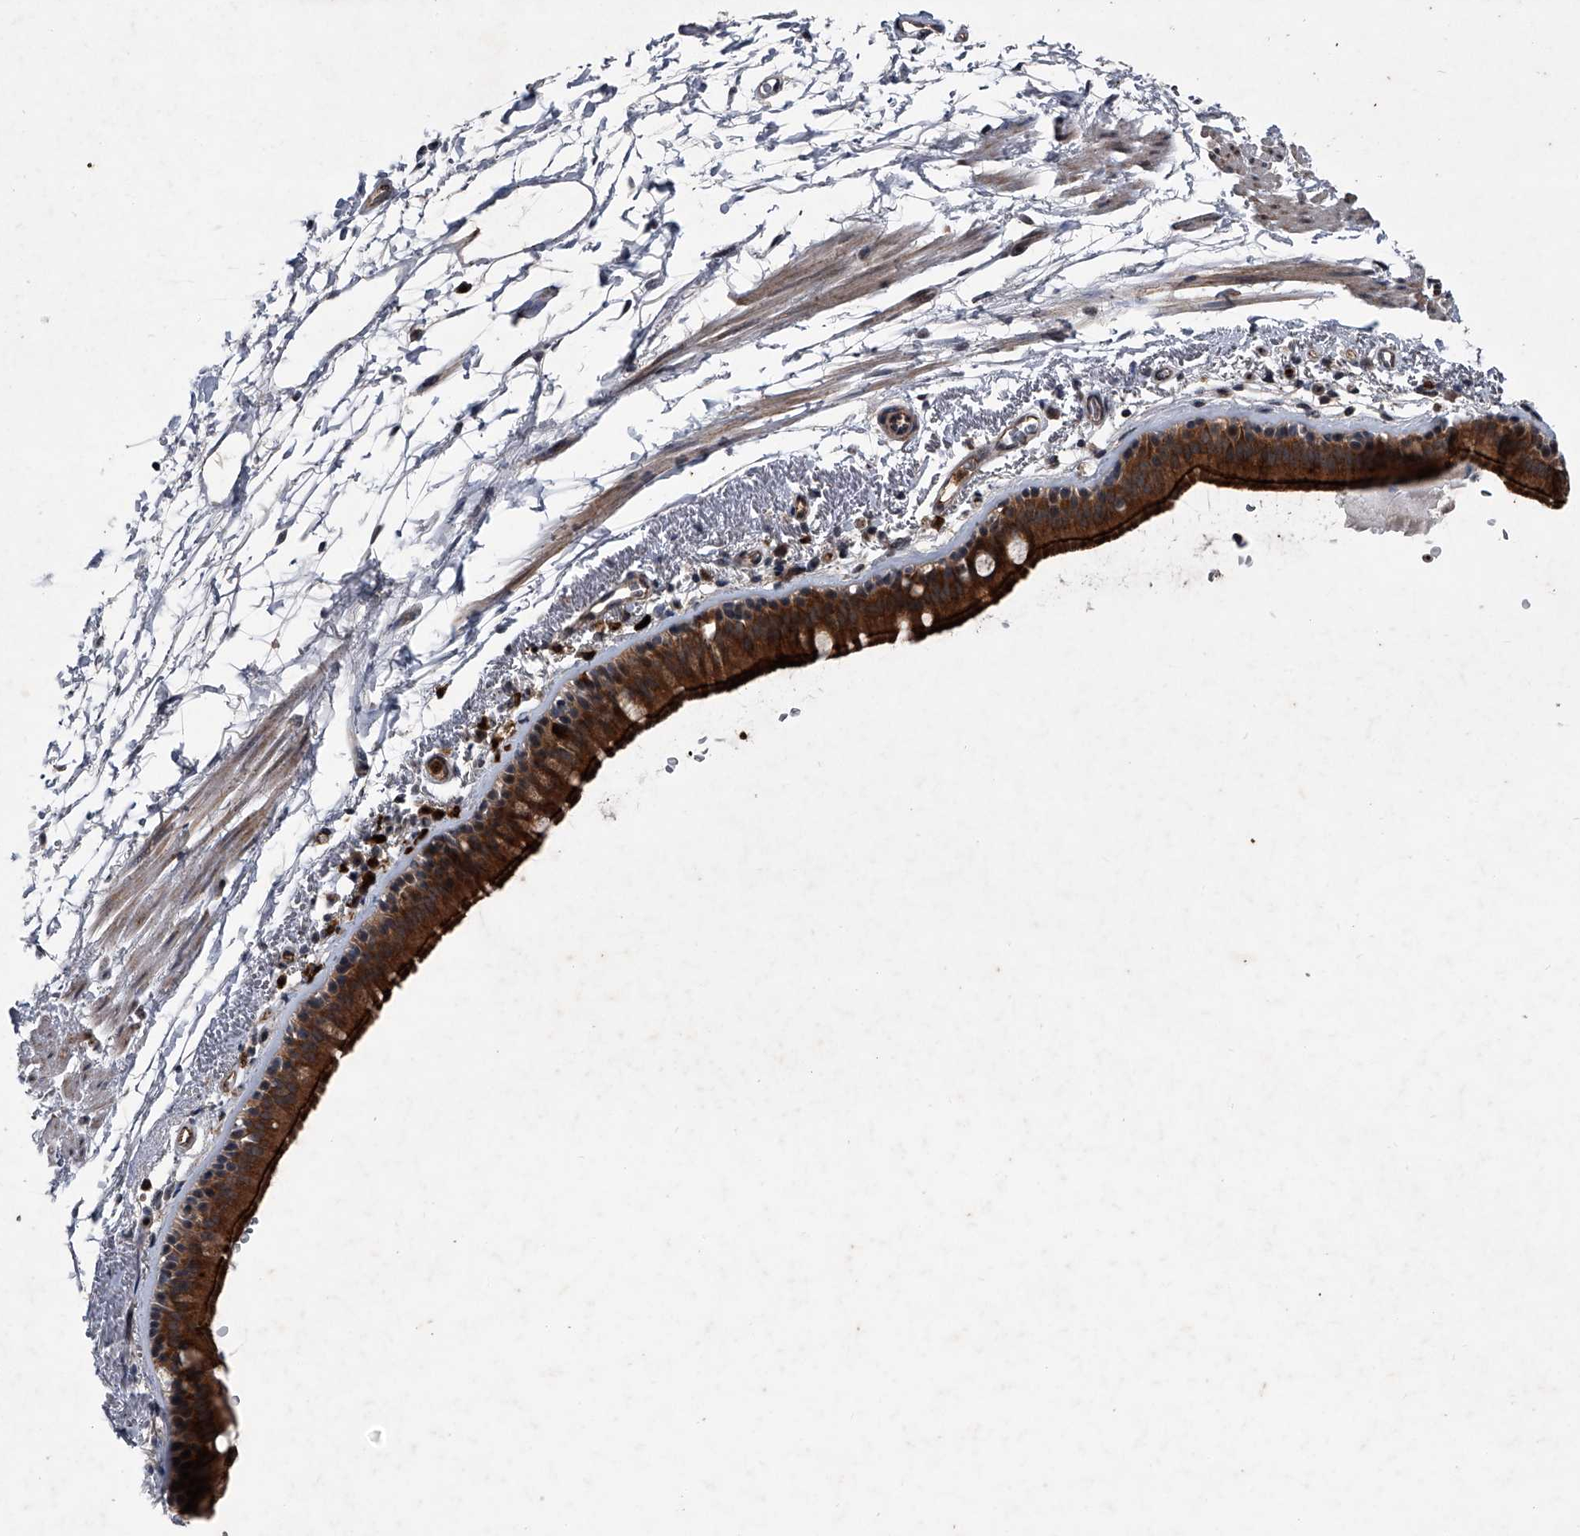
{"staining": {"intensity": "strong", "quantity": ">75%", "location": "cytoplasmic/membranous"}, "tissue": "bronchus", "cell_type": "Respiratory epithelial cells", "image_type": "normal", "snomed": [{"axis": "morphology", "description": "Normal tissue, NOS"}, {"axis": "topography", "description": "Lymph node"}, {"axis": "topography", "description": "Bronchus"}], "caption": "This image exhibits normal bronchus stained with immunohistochemistry (IHC) to label a protein in brown. The cytoplasmic/membranous of respiratory epithelial cells show strong positivity for the protein. Nuclei are counter-stained blue.", "gene": "MAPKAP1", "patient": {"sex": "female", "age": 70}}